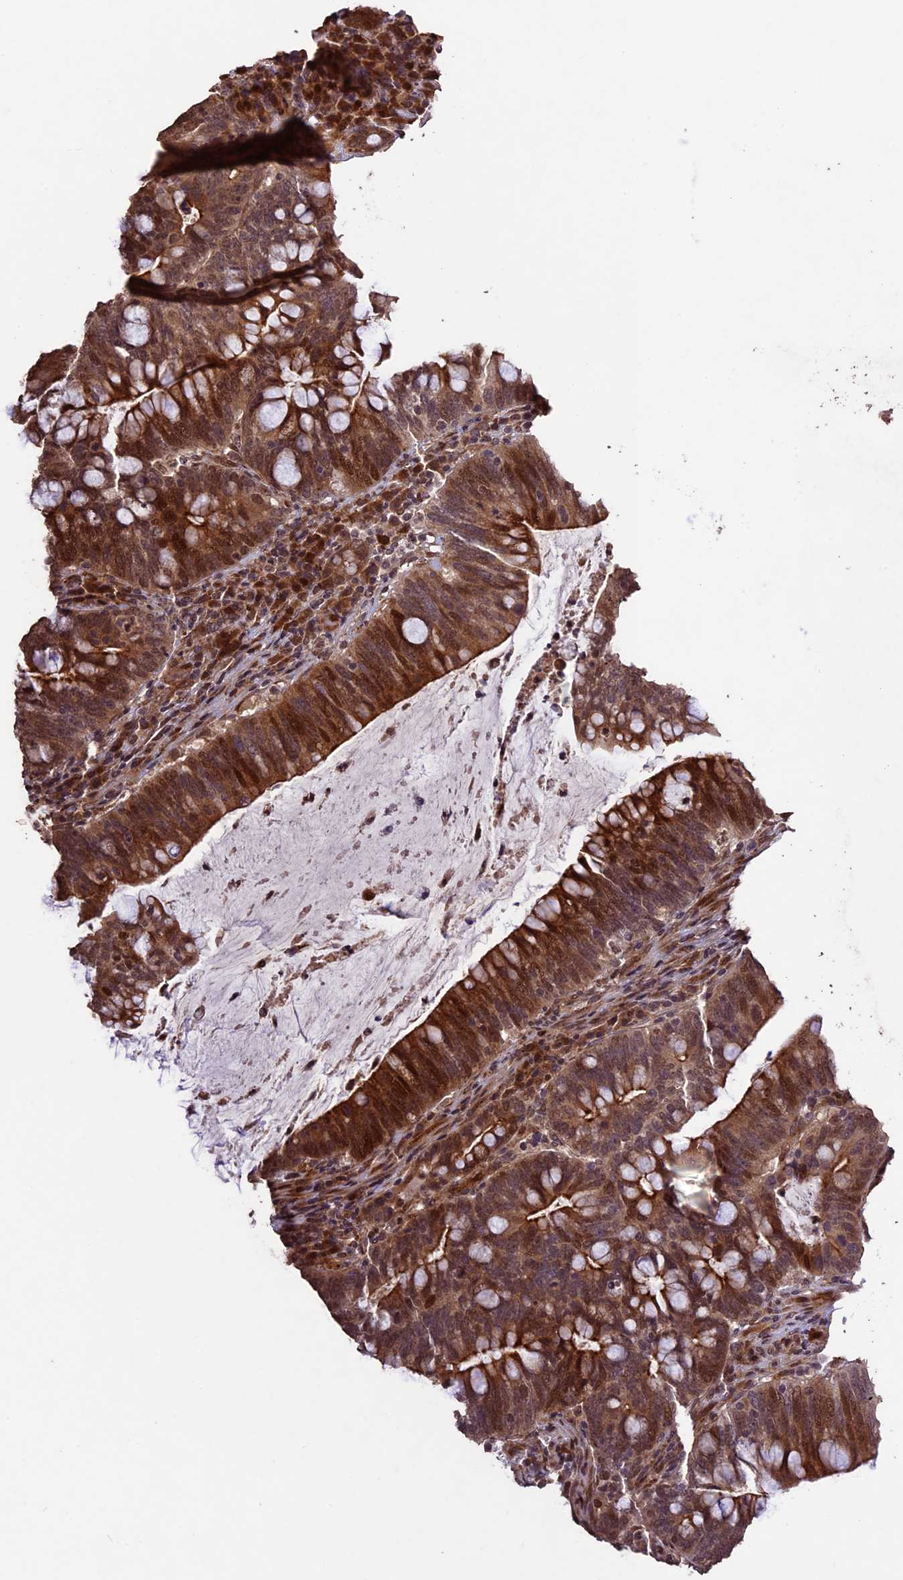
{"staining": {"intensity": "moderate", "quantity": ">75%", "location": "cytoplasmic/membranous,nuclear"}, "tissue": "colorectal cancer", "cell_type": "Tumor cells", "image_type": "cancer", "snomed": [{"axis": "morphology", "description": "Adenocarcinoma, NOS"}, {"axis": "topography", "description": "Colon"}], "caption": "A medium amount of moderate cytoplasmic/membranous and nuclear staining is seen in about >75% of tumor cells in colorectal adenocarcinoma tissue. (Brightfield microscopy of DAB IHC at high magnification).", "gene": "CDKN2AIP", "patient": {"sex": "female", "age": 66}}